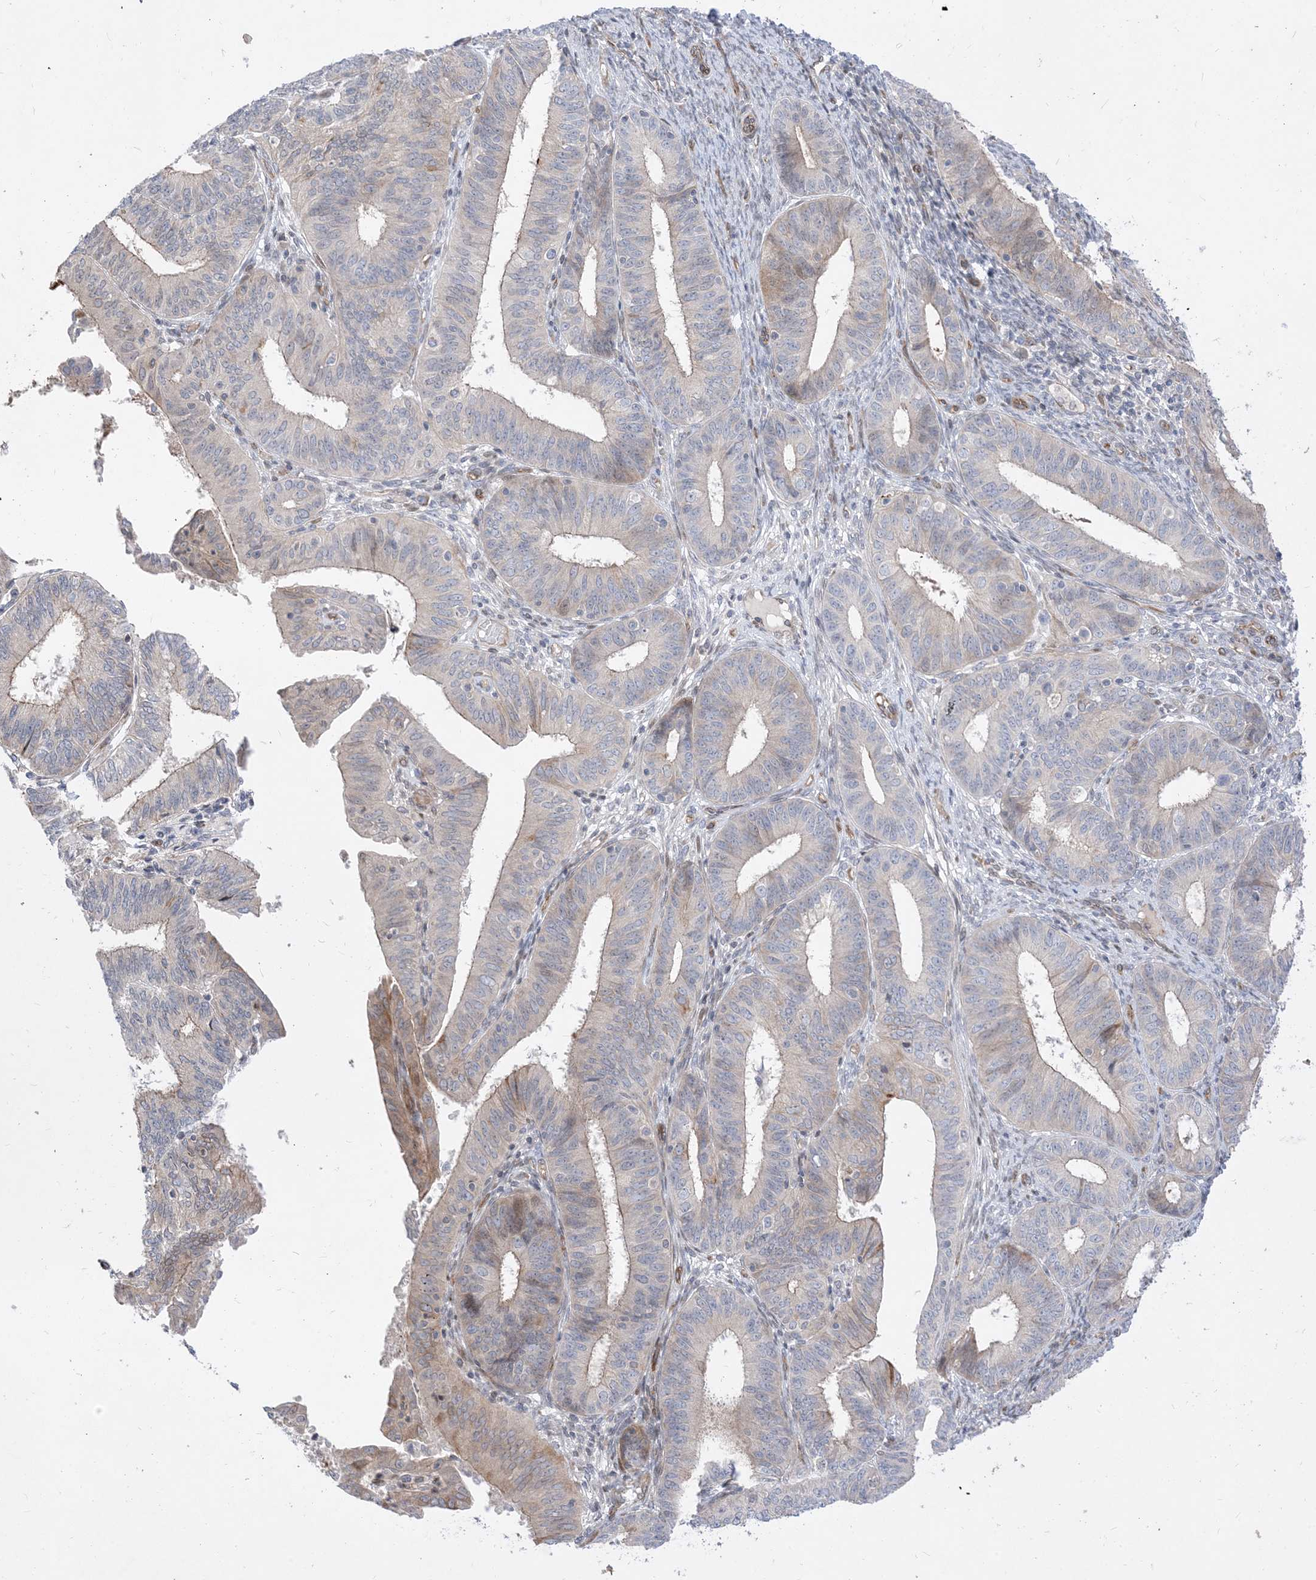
{"staining": {"intensity": "weak", "quantity": "<25%", "location": "cytoplasmic/membranous,nuclear"}, "tissue": "endometrial cancer", "cell_type": "Tumor cells", "image_type": "cancer", "snomed": [{"axis": "morphology", "description": "Adenocarcinoma, NOS"}, {"axis": "topography", "description": "Endometrium"}], "caption": "DAB (3,3'-diaminobenzidine) immunohistochemical staining of human endometrial adenocarcinoma reveals no significant staining in tumor cells. (Immunohistochemistry (ihc), brightfield microscopy, high magnification).", "gene": "TYSND1", "patient": {"sex": "female", "age": 51}}